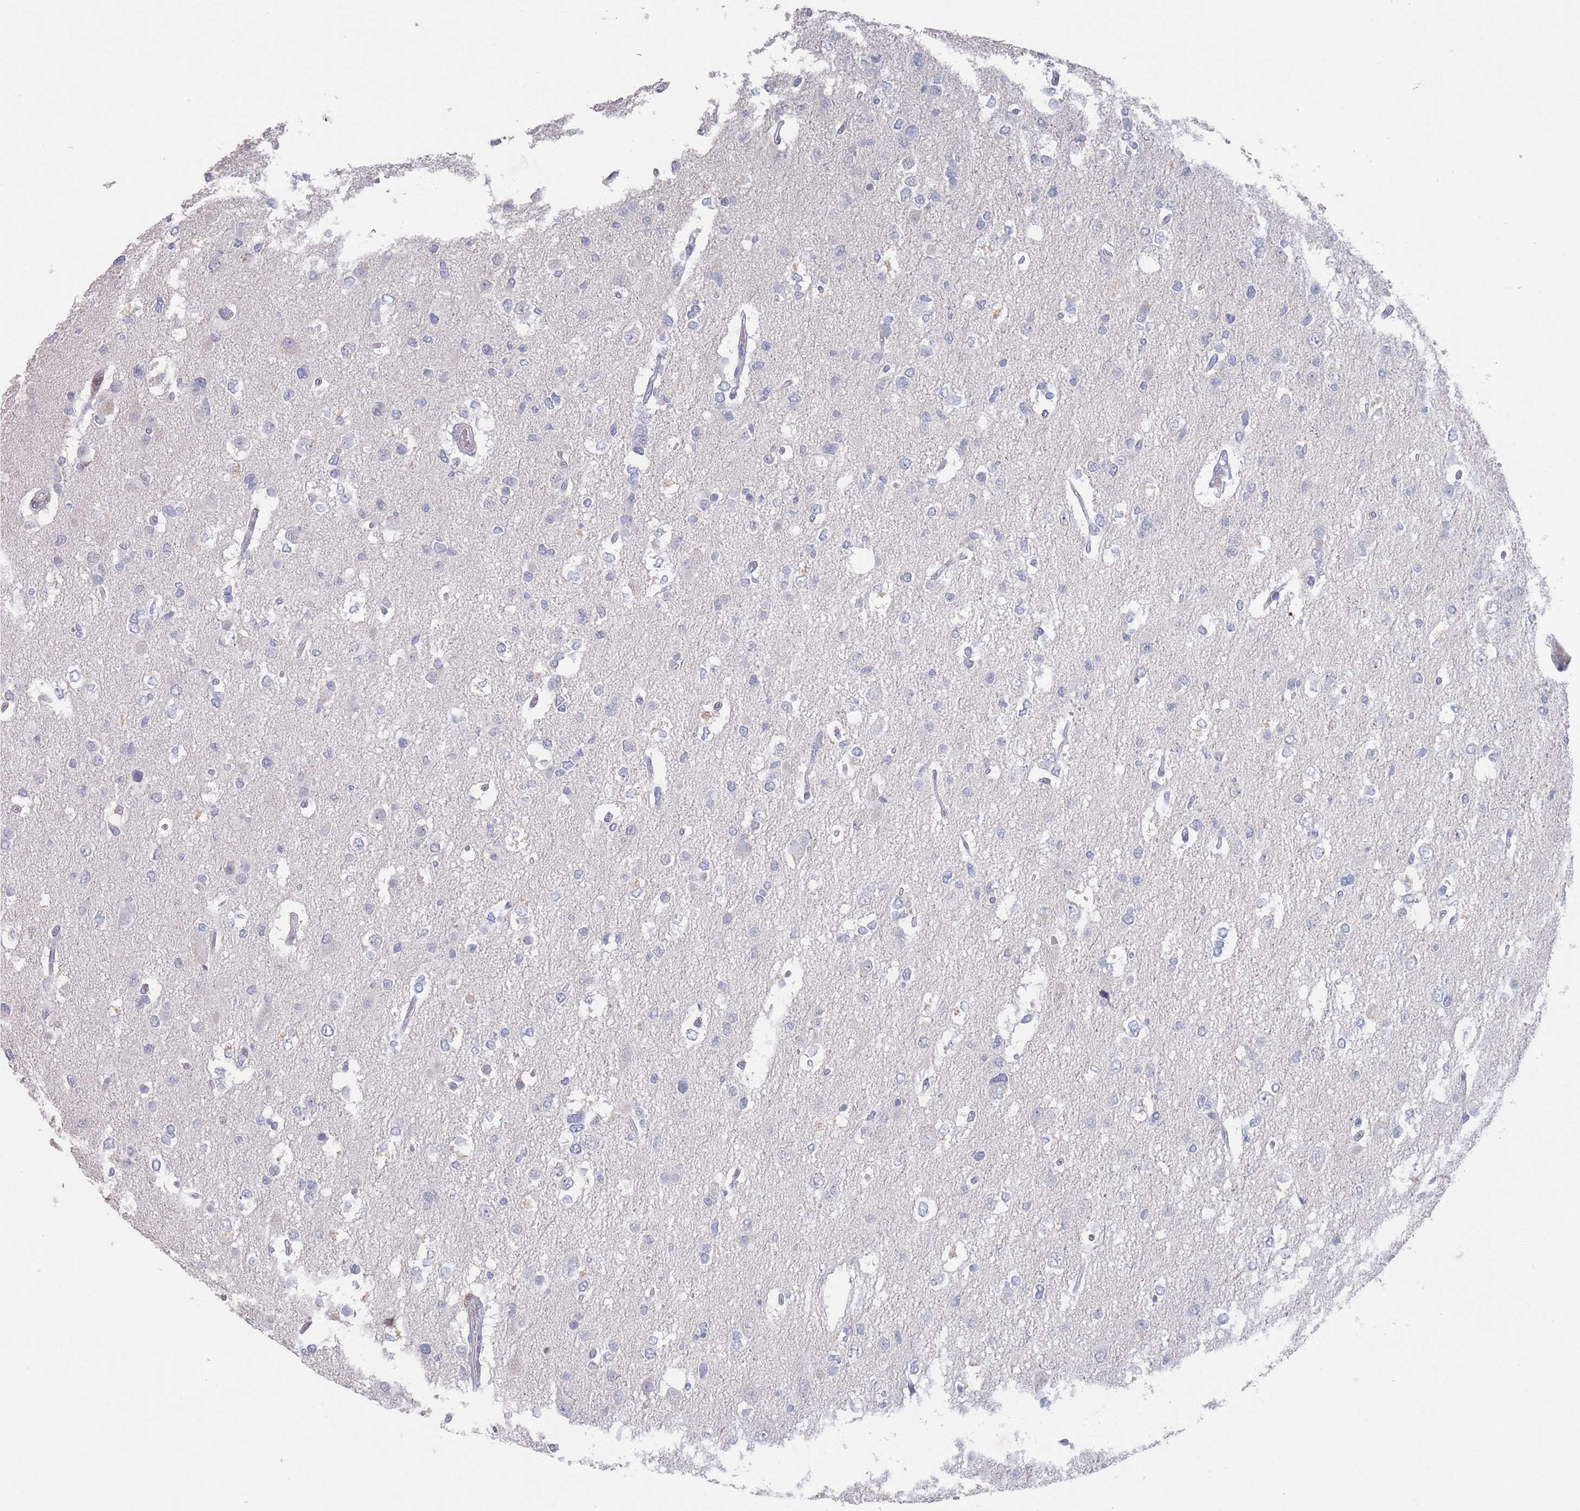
{"staining": {"intensity": "negative", "quantity": "none", "location": "none"}, "tissue": "glioma", "cell_type": "Tumor cells", "image_type": "cancer", "snomed": [{"axis": "morphology", "description": "Glioma, malignant, High grade"}, {"axis": "topography", "description": "Brain"}], "caption": "The histopathology image demonstrates no staining of tumor cells in glioma.", "gene": "PROM2", "patient": {"sex": "male", "age": 53}}